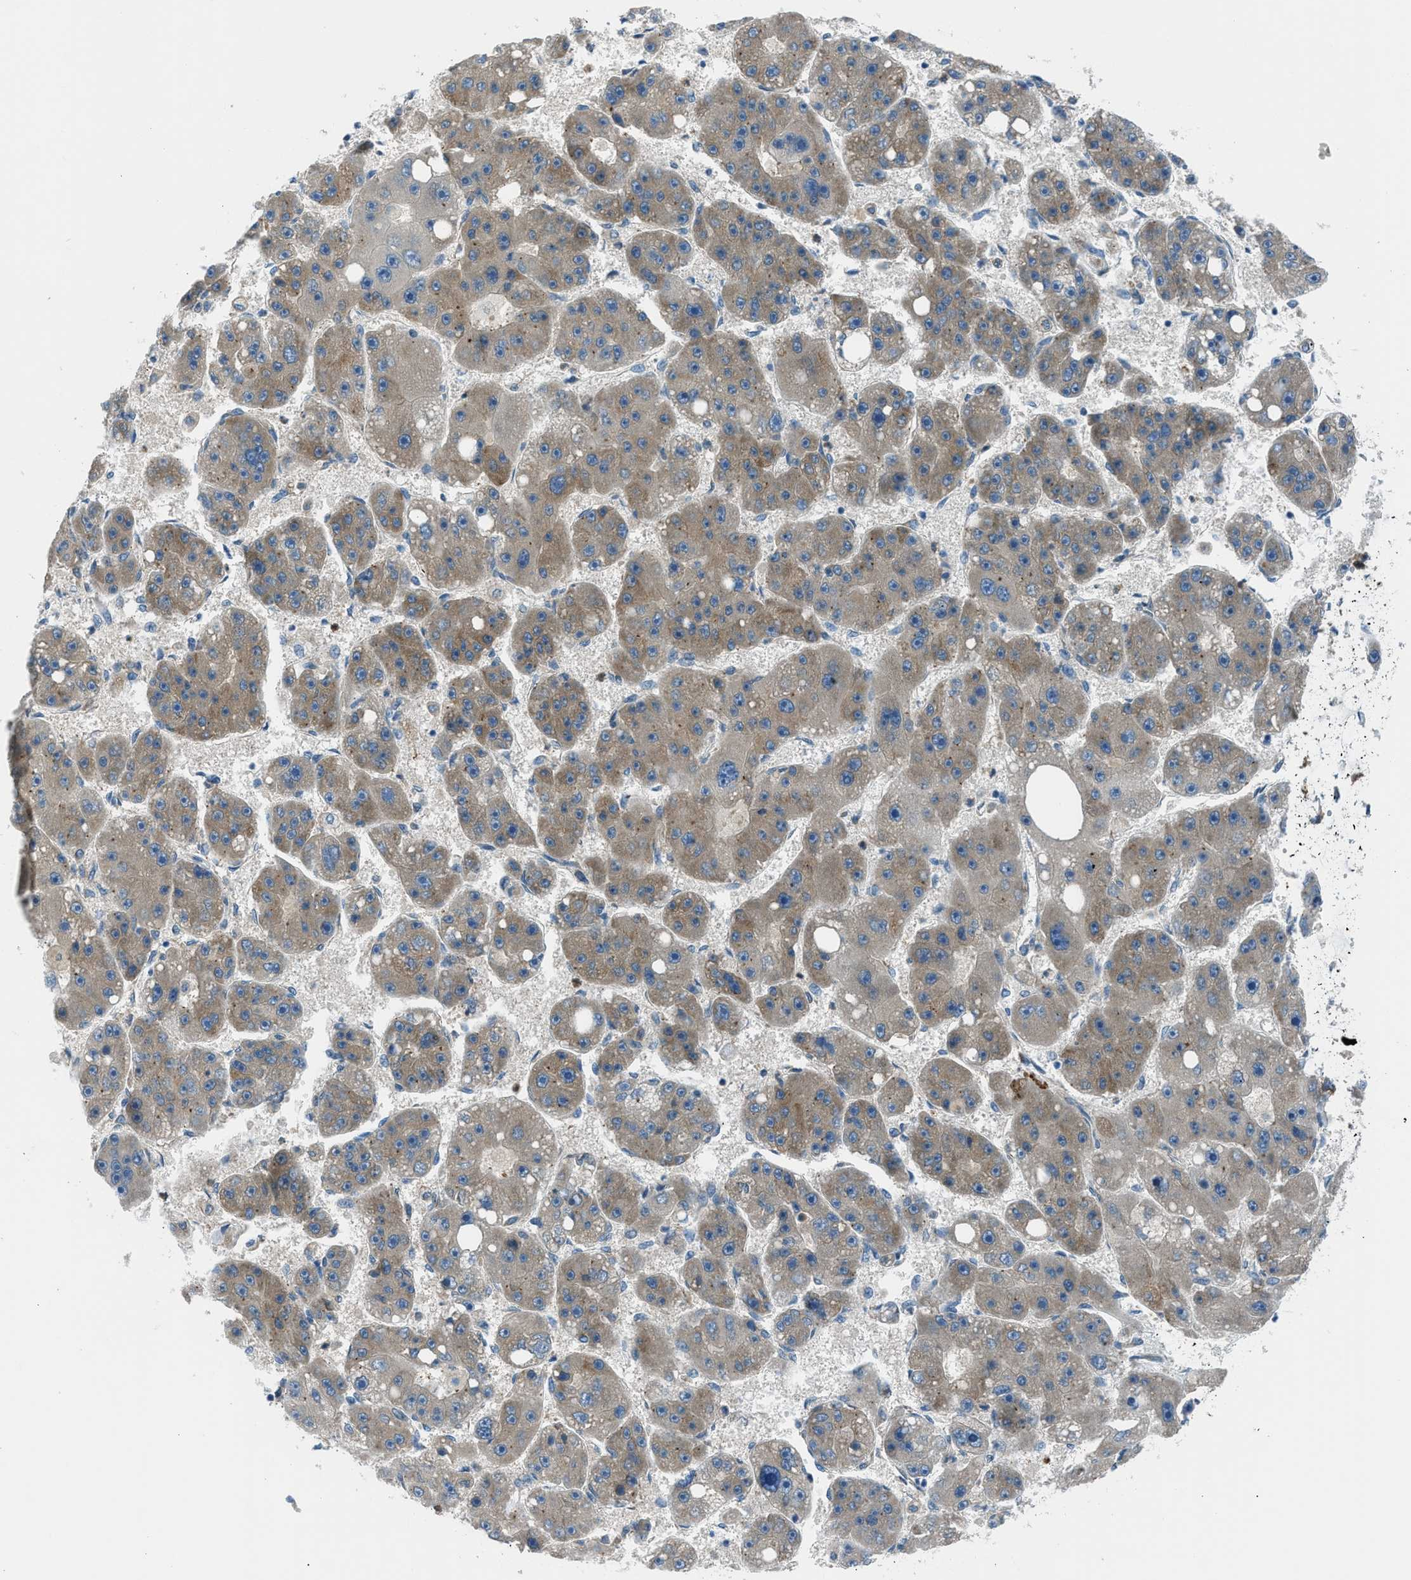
{"staining": {"intensity": "moderate", "quantity": "25%-75%", "location": "cytoplasmic/membranous"}, "tissue": "liver cancer", "cell_type": "Tumor cells", "image_type": "cancer", "snomed": [{"axis": "morphology", "description": "Carcinoma, Hepatocellular, NOS"}, {"axis": "topography", "description": "Liver"}], "caption": "Protein staining of liver cancer tissue exhibits moderate cytoplasmic/membranous positivity in approximately 25%-75% of tumor cells.", "gene": "EDARADD", "patient": {"sex": "female", "age": 61}}